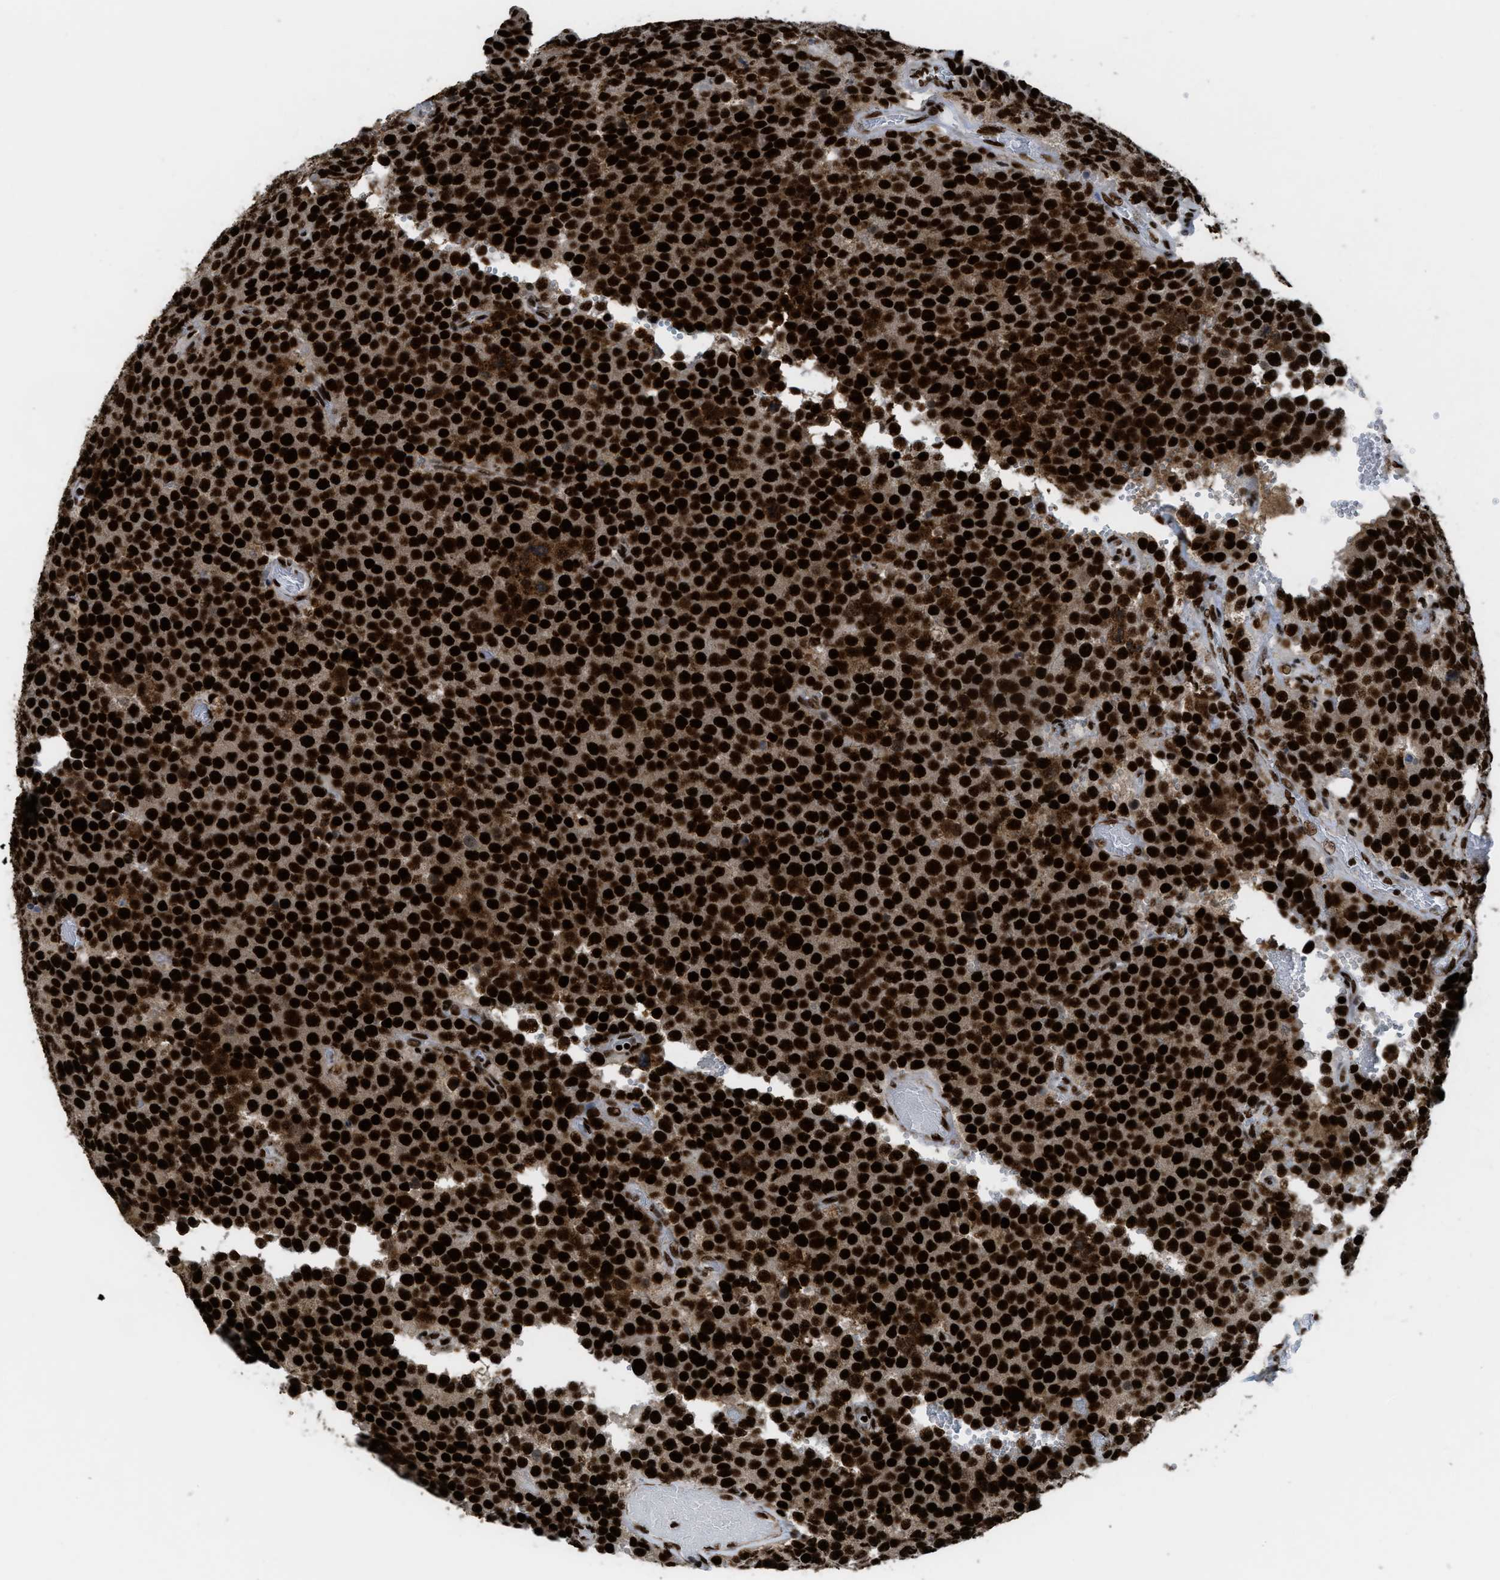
{"staining": {"intensity": "strong", "quantity": ">75%", "location": "nuclear"}, "tissue": "testis cancer", "cell_type": "Tumor cells", "image_type": "cancer", "snomed": [{"axis": "morphology", "description": "Normal tissue, NOS"}, {"axis": "morphology", "description": "Seminoma, NOS"}, {"axis": "topography", "description": "Testis"}], "caption": "Immunohistochemistry micrograph of testis cancer stained for a protein (brown), which reveals high levels of strong nuclear staining in about >75% of tumor cells.", "gene": "ZNF207", "patient": {"sex": "male", "age": 71}}